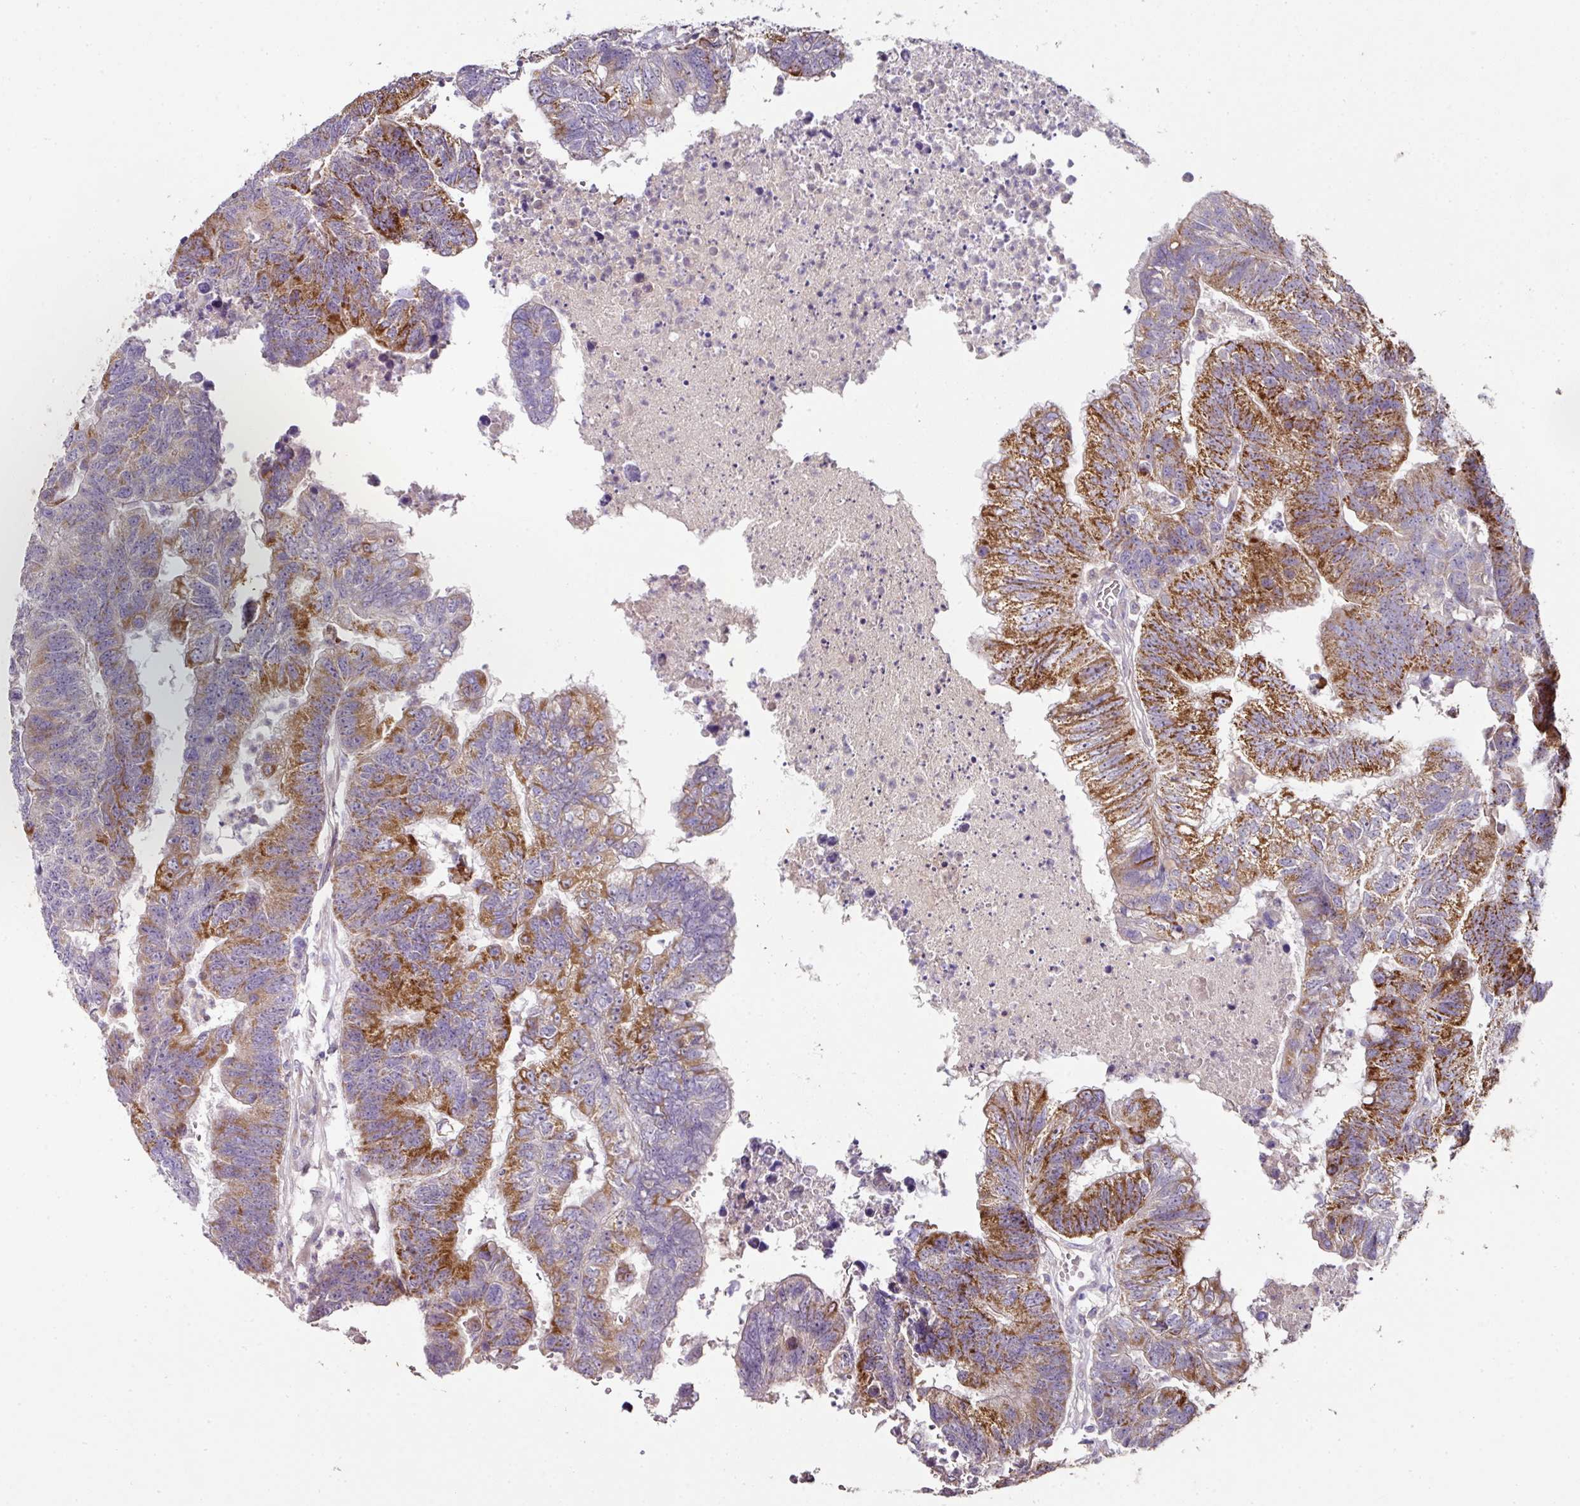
{"staining": {"intensity": "moderate", "quantity": ">75%", "location": "cytoplasmic/membranous"}, "tissue": "colorectal cancer", "cell_type": "Tumor cells", "image_type": "cancer", "snomed": [{"axis": "morphology", "description": "Adenocarcinoma, NOS"}, {"axis": "topography", "description": "Colon"}], "caption": "A medium amount of moderate cytoplasmic/membranous staining is present in about >75% of tumor cells in colorectal adenocarcinoma tissue.", "gene": "SKIC2", "patient": {"sex": "female", "age": 48}}